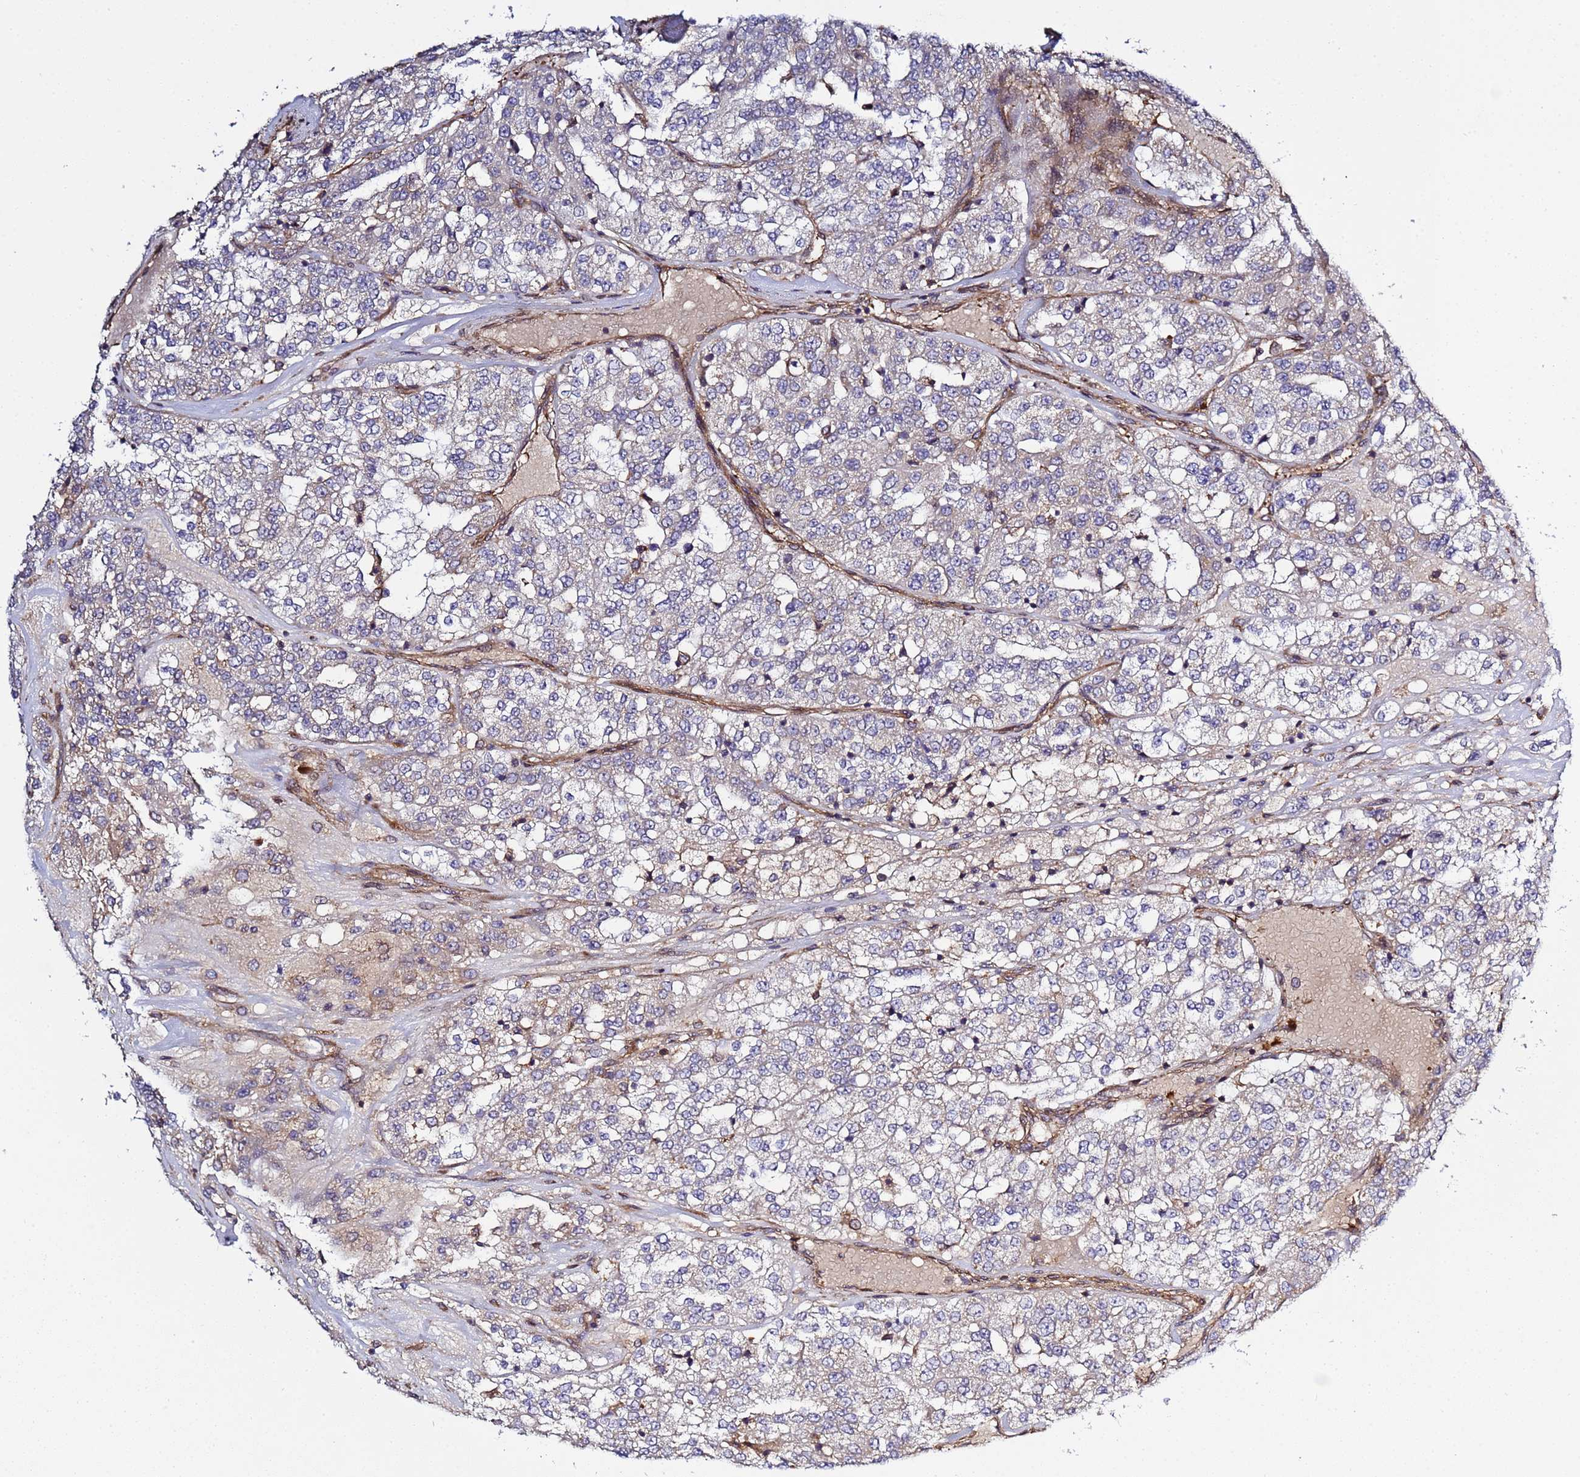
{"staining": {"intensity": "moderate", "quantity": "<25%", "location": "cytoplasmic/membranous"}, "tissue": "renal cancer", "cell_type": "Tumor cells", "image_type": "cancer", "snomed": [{"axis": "morphology", "description": "Adenocarcinoma, NOS"}, {"axis": "topography", "description": "Kidney"}], "caption": "Moderate cytoplasmic/membranous positivity for a protein is present in approximately <25% of tumor cells of renal cancer (adenocarcinoma) using immunohistochemistry.", "gene": "C8orf34", "patient": {"sex": "female", "age": 63}}